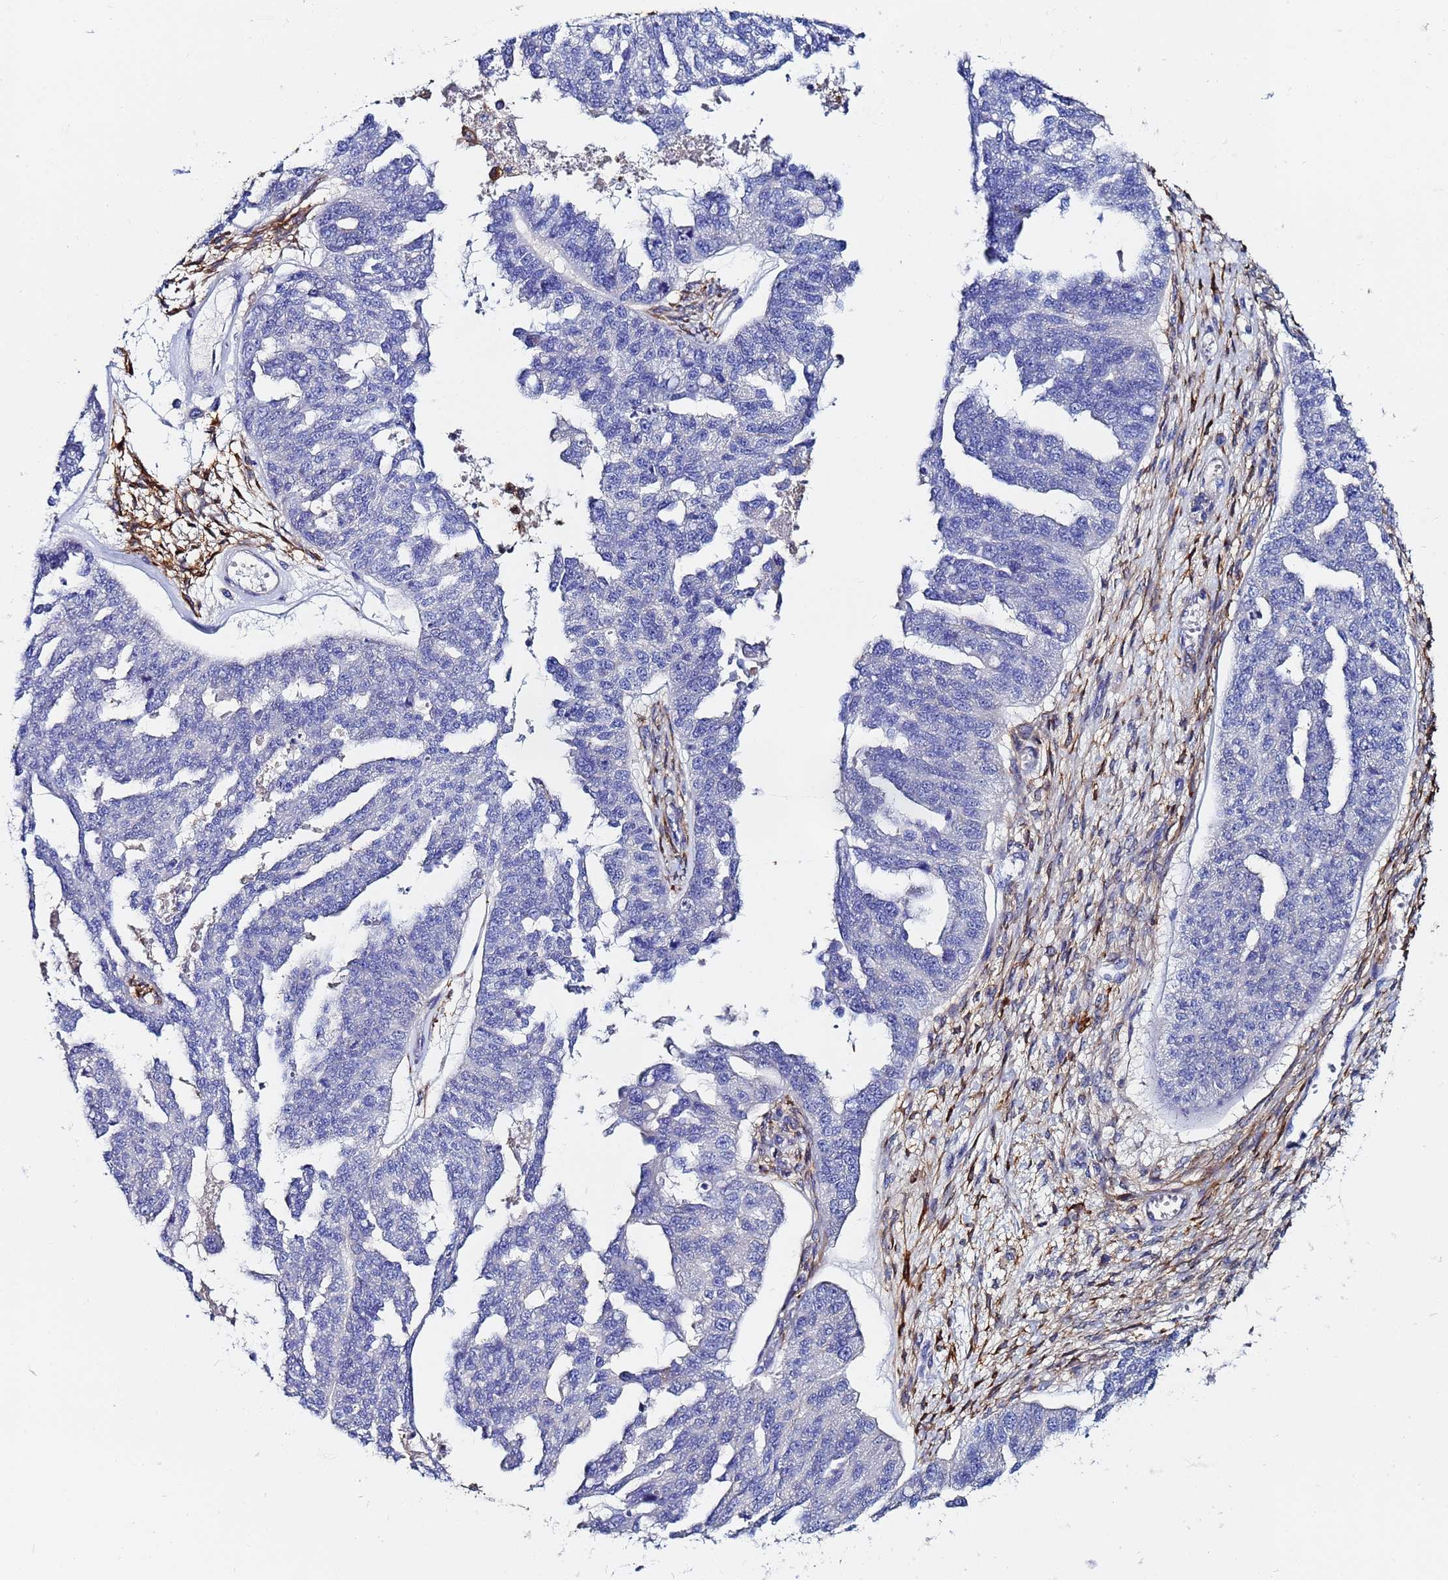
{"staining": {"intensity": "negative", "quantity": "none", "location": "none"}, "tissue": "ovarian cancer", "cell_type": "Tumor cells", "image_type": "cancer", "snomed": [{"axis": "morphology", "description": "Cystadenocarcinoma, serous, NOS"}, {"axis": "topography", "description": "Ovary"}], "caption": "DAB (3,3'-diaminobenzidine) immunohistochemical staining of ovarian serous cystadenocarcinoma shows no significant expression in tumor cells.", "gene": "BASP1", "patient": {"sex": "female", "age": 58}}